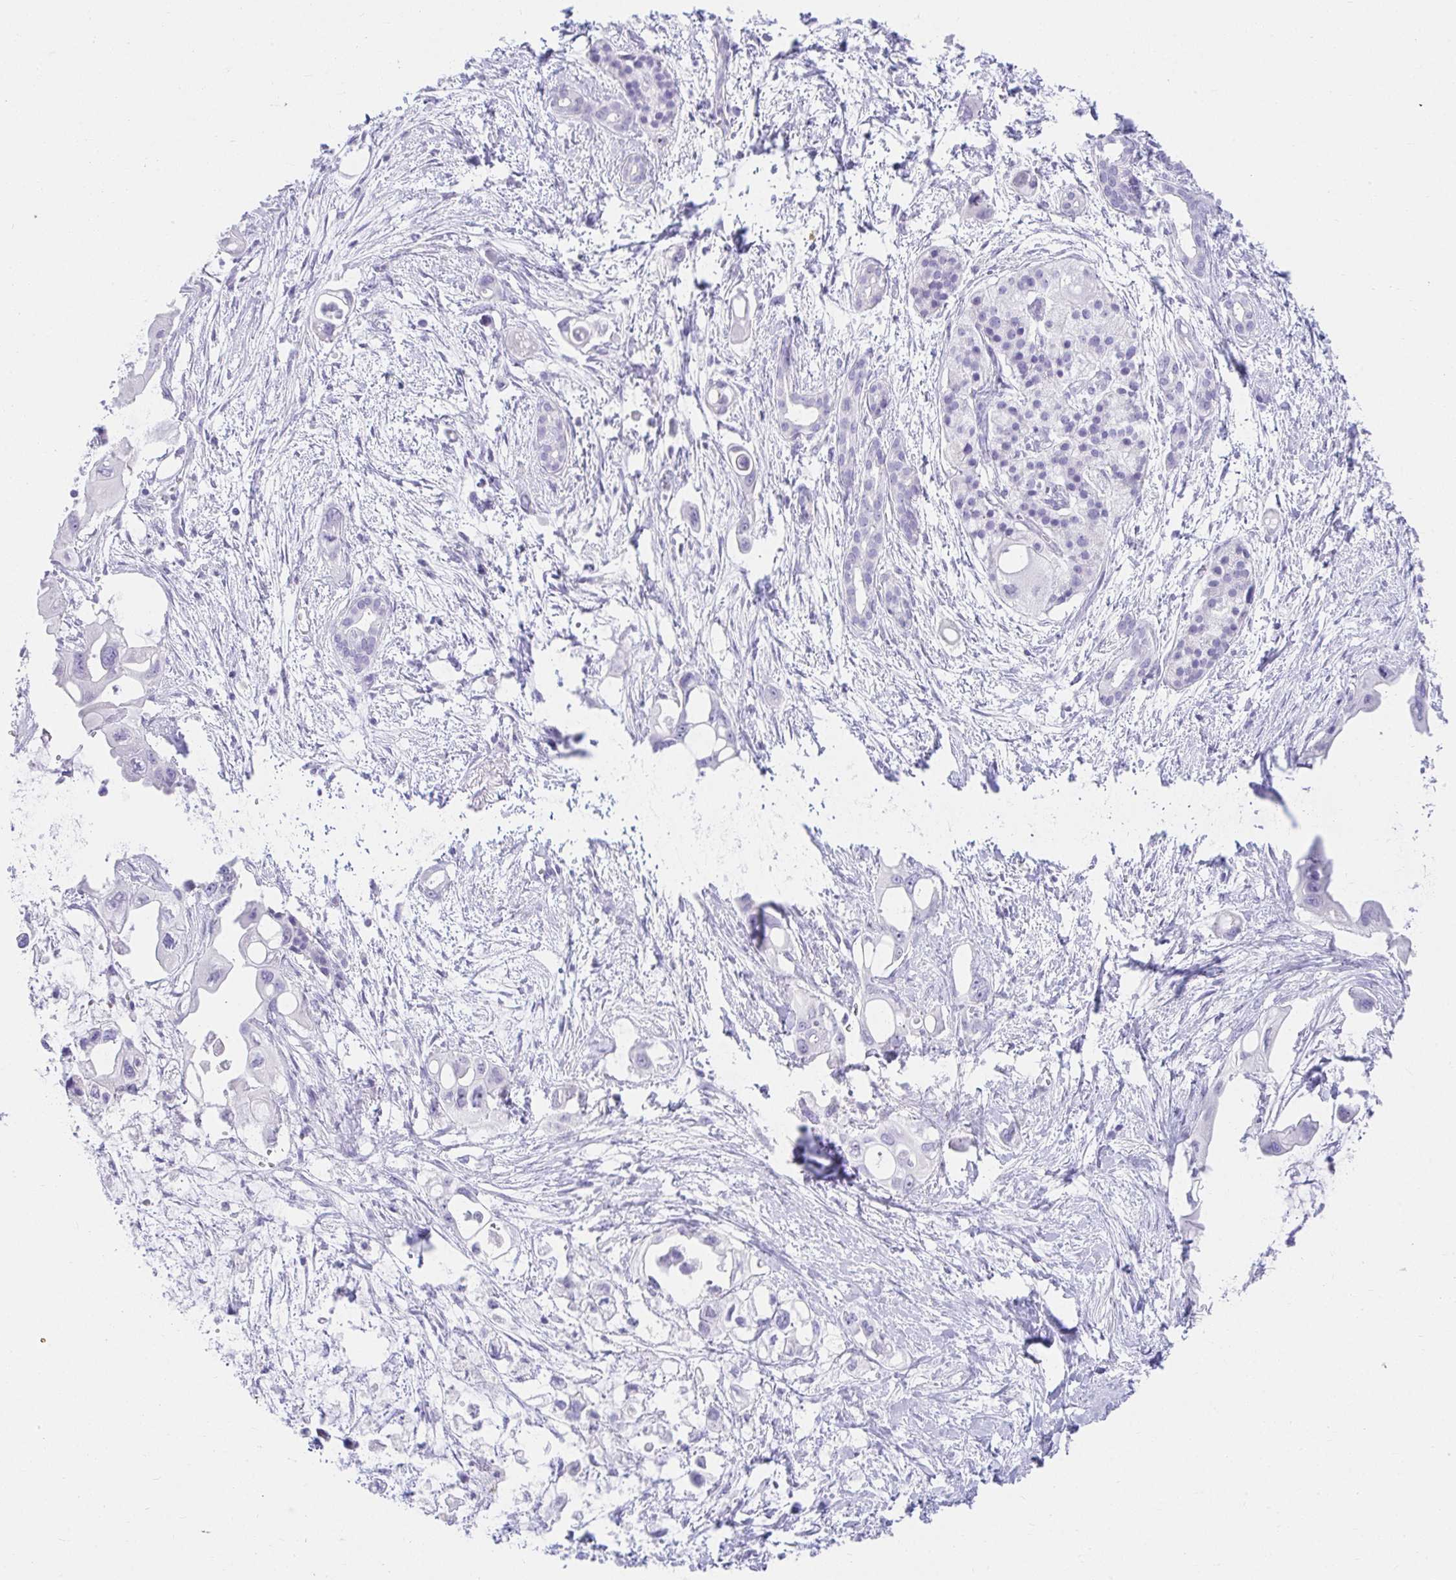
{"staining": {"intensity": "negative", "quantity": "none", "location": "none"}, "tissue": "pancreatic cancer", "cell_type": "Tumor cells", "image_type": "cancer", "snomed": [{"axis": "morphology", "description": "Adenocarcinoma, NOS"}, {"axis": "topography", "description": "Pancreas"}], "caption": "The image demonstrates no significant staining in tumor cells of pancreatic cancer.", "gene": "VGLL1", "patient": {"sex": "male", "age": 61}}